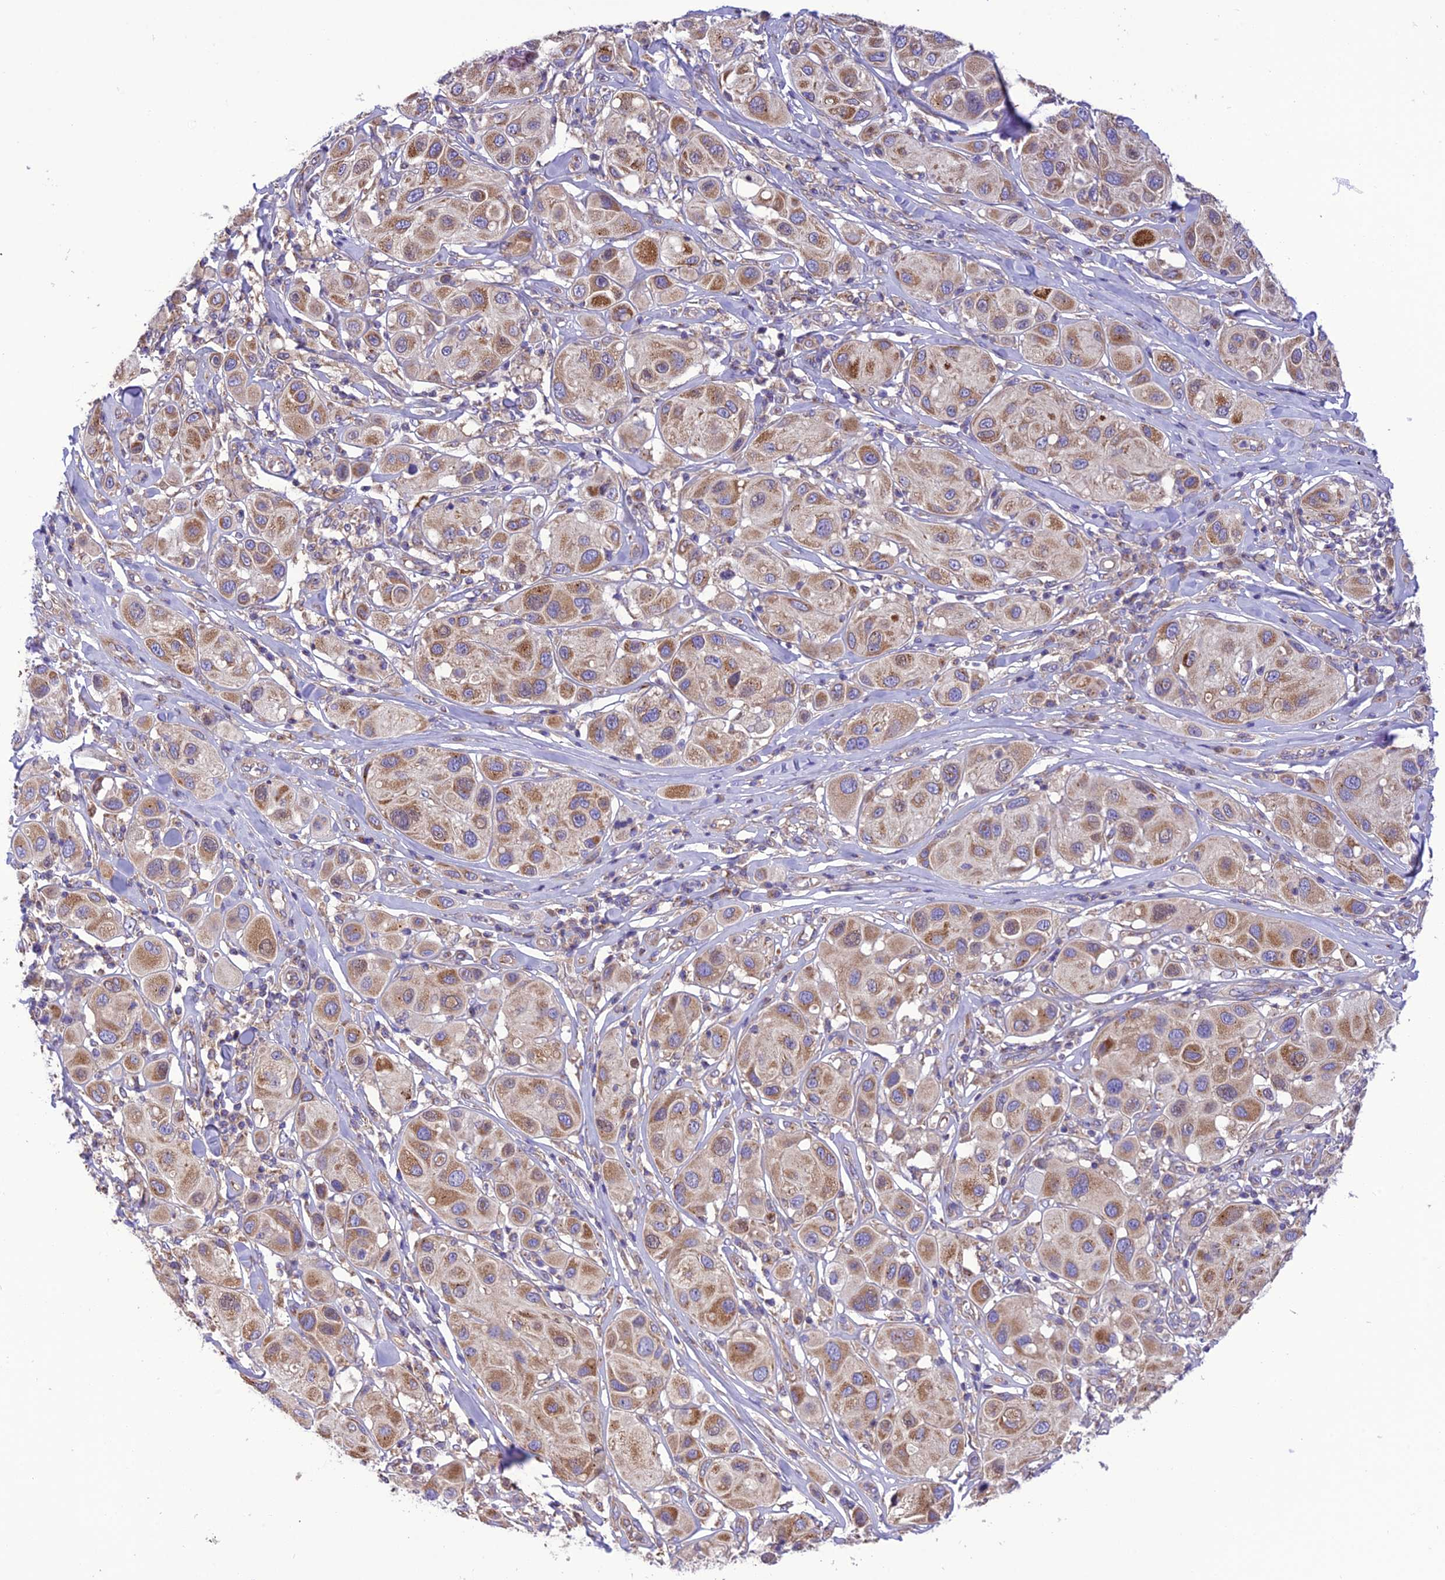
{"staining": {"intensity": "moderate", "quantity": ">75%", "location": "cytoplasmic/membranous"}, "tissue": "melanoma", "cell_type": "Tumor cells", "image_type": "cancer", "snomed": [{"axis": "morphology", "description": "Malignant melanoma, Metastatic site"}, {"axis": "topography", "description": "Skin"}], "caption": "Melanoma was stained to show a protein in brown. There is medium levels of moderate cytoplasmic/membranous positivity in about >75% of tumor cells.", "gene": "MAP3K12", "patient": {"sex": "male", "age": 41}}